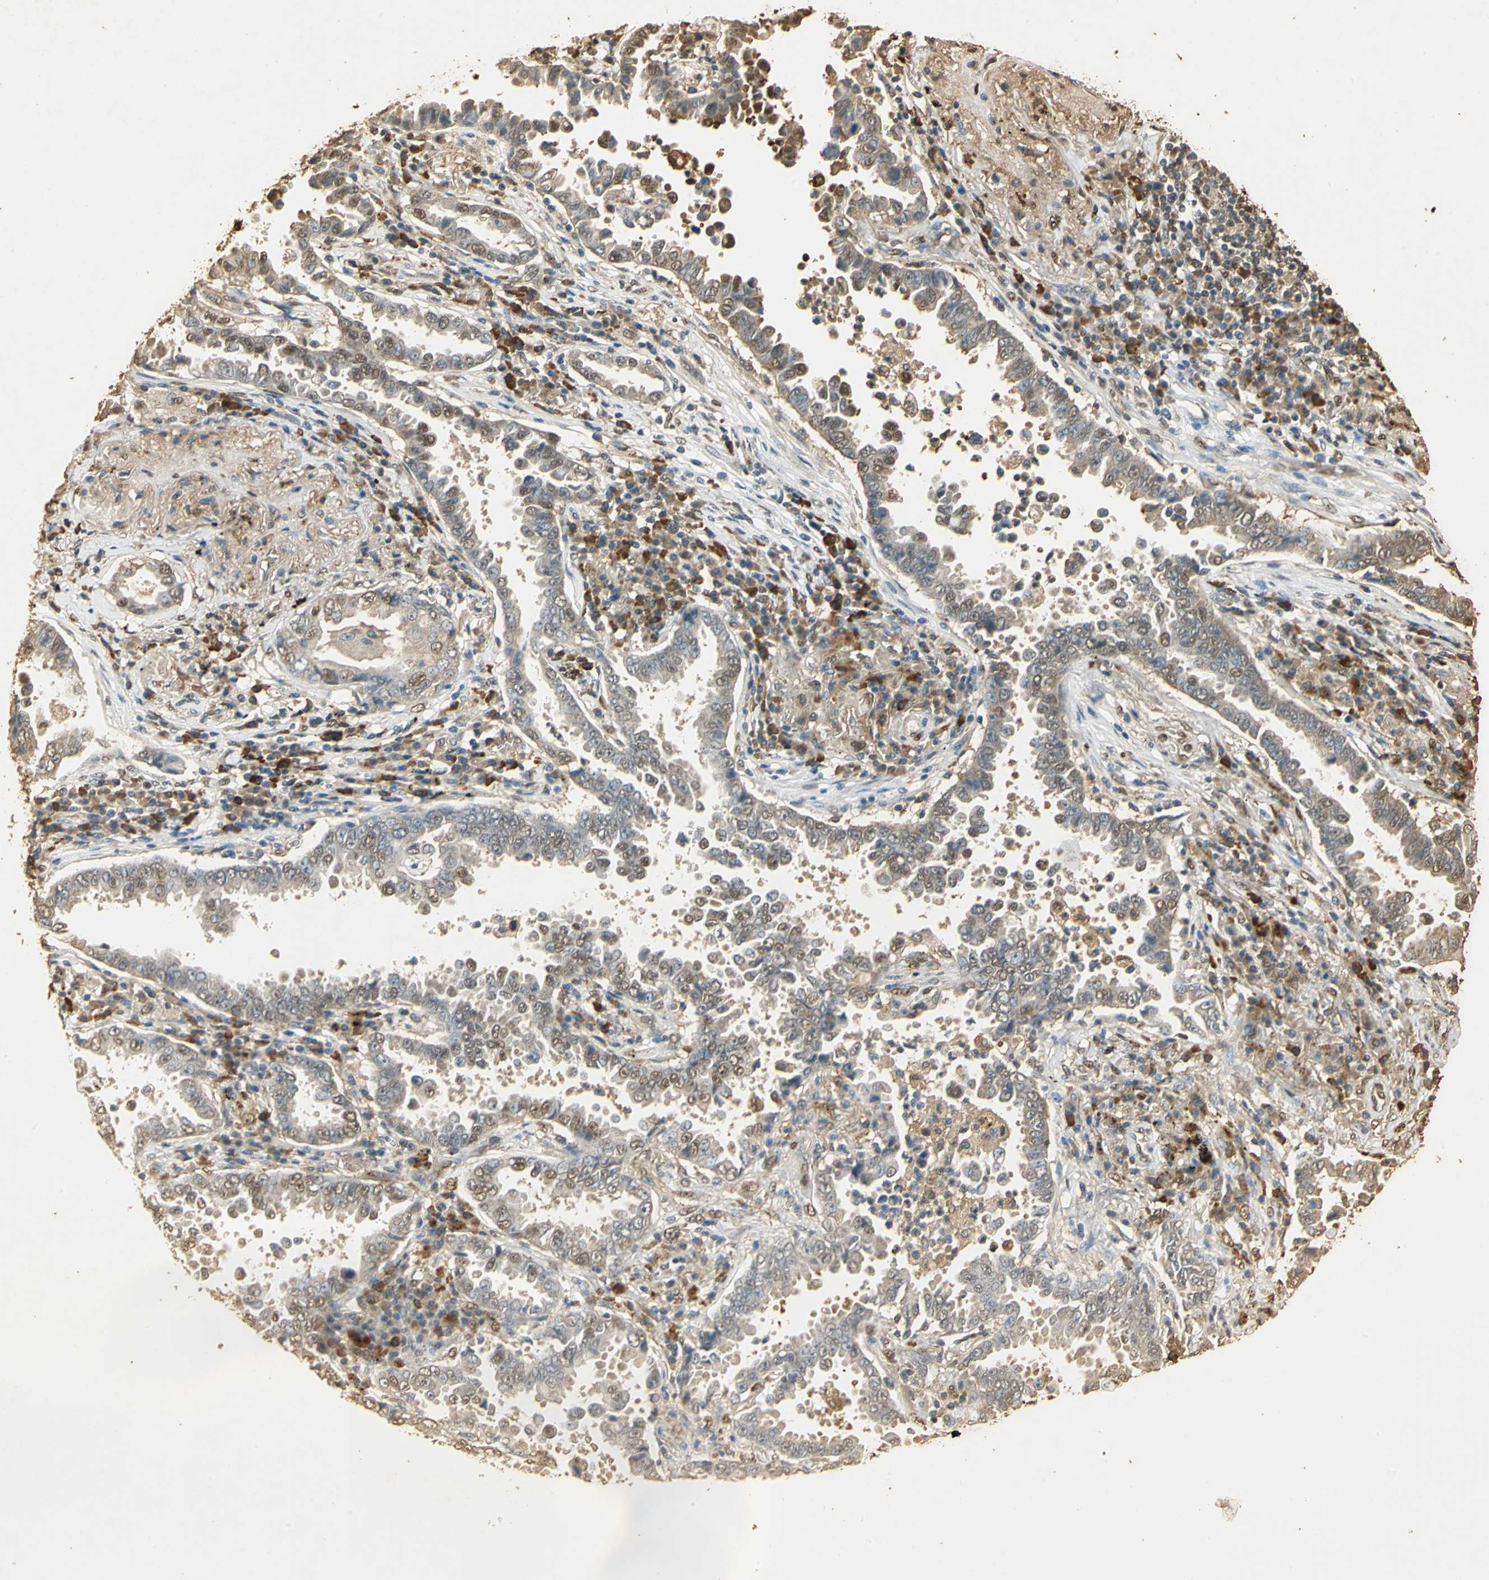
{"staining": {"intensity": "weak", "quantity": ">75%", "location": "cytoplasmic/membranous"}, "tissue": "lung cancer", "cell_type": "Tumor cells", "image_type": "cancer", "snomed": [{"axis": "morphology", "description": "Normal tissue, NOS"}, {"axis": "morphology", "description": "Inflammation, NOS"}, {"axis": "morphology", "description": "Adenocarcinoma, NOS"}, {"axis": "topography", "description": "Lung"}], "caption": "The histopathology image exhibits a brown stain indicating the presence of a protein in the cytoplasmic/membranous of tumor cells in lung adenocarcinoma.", "gene": "GAPDH", "patient": {"sex": "female", "age": 64}}